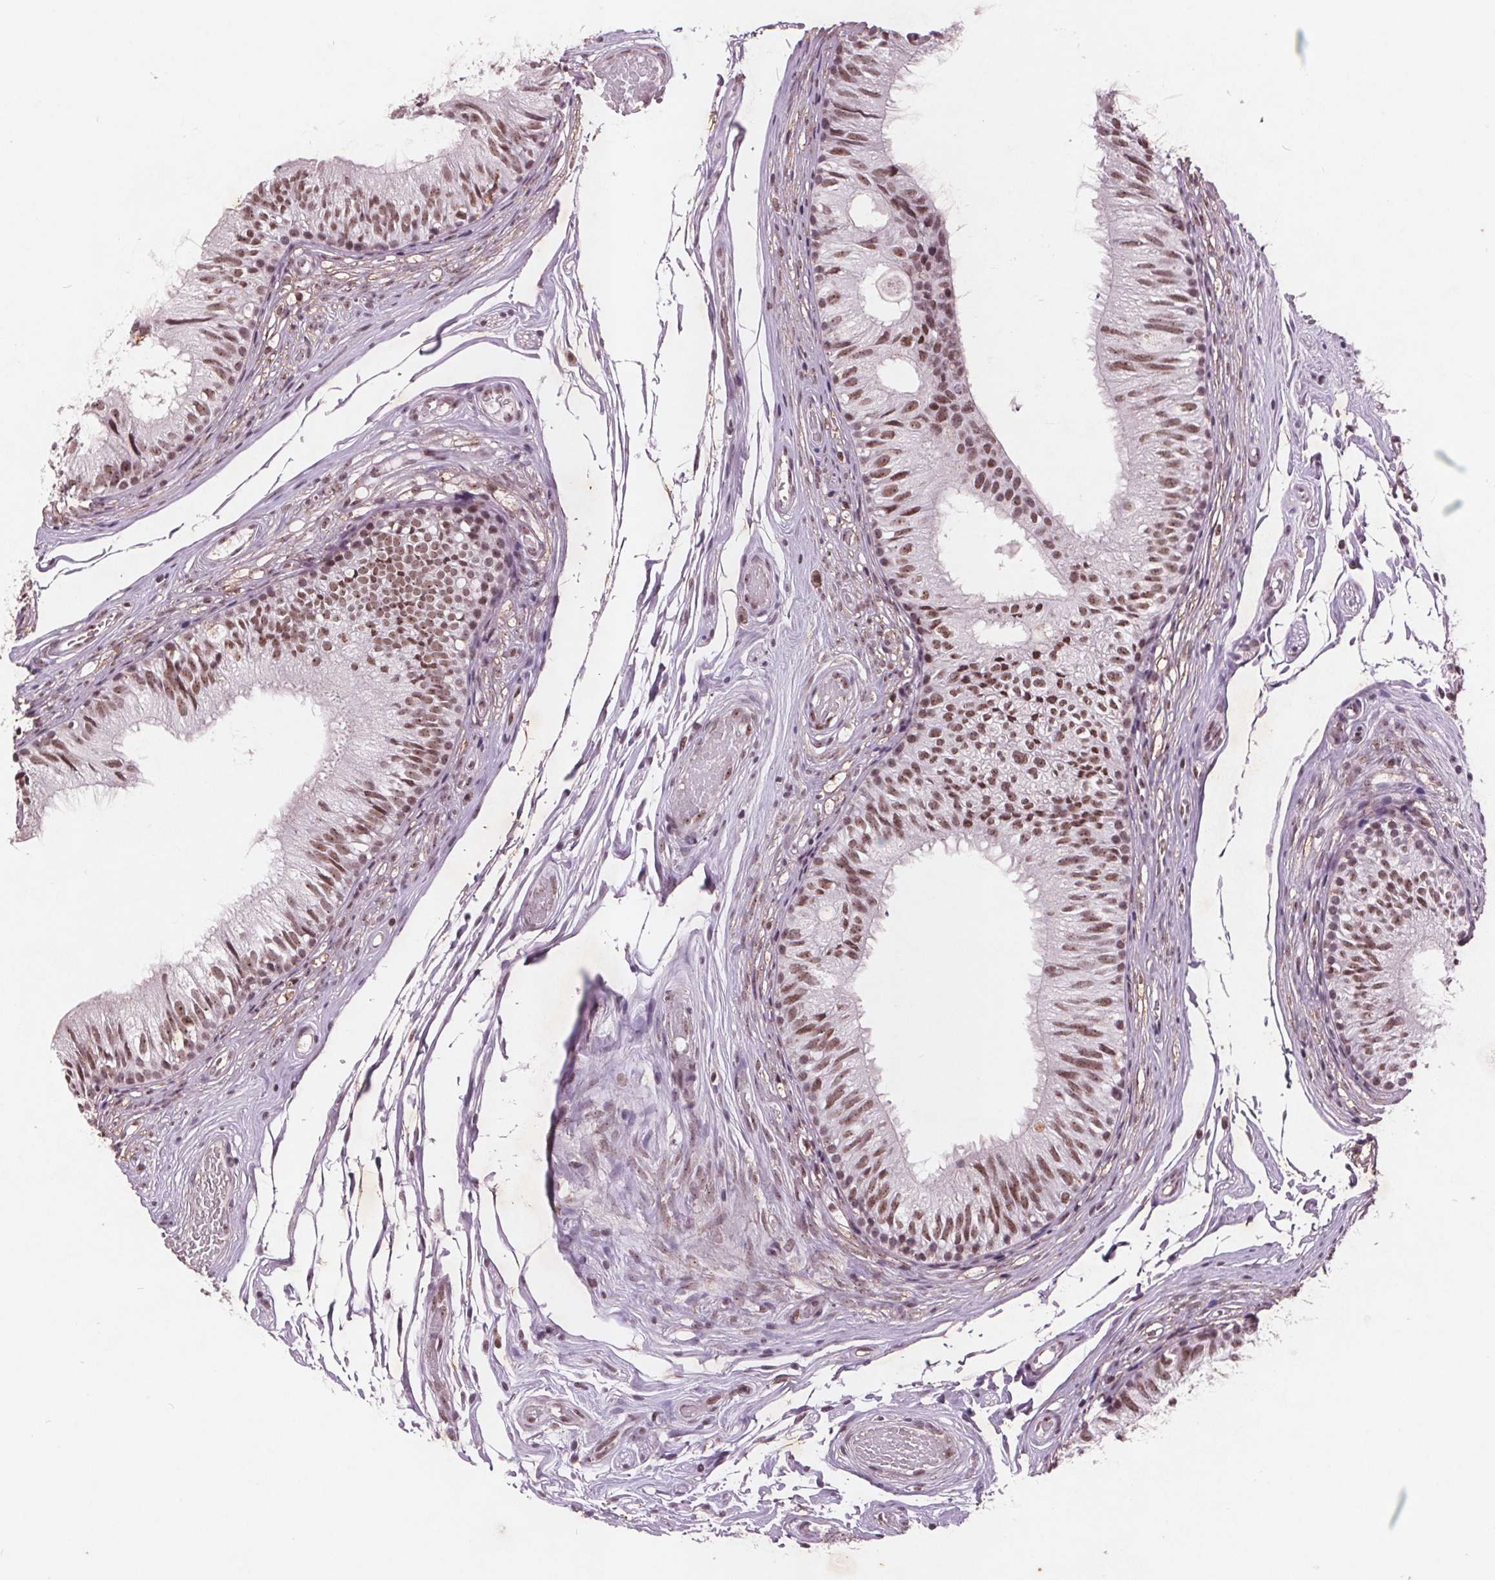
{"staining": {"intensity": "moderate", "quantity": ">75%", "location": "nuclear"}, "tissue": "epididymis", "cell_type": "Glandular cells", "image_type": "normal", "snomed": [{"axis": "morphology", "description": "Normal tissue, NOS"}, {"axis": "topography", "description": "Epididymis"}], "caption": "Brown immunohistochemical staining in benign human epididymis exhibits moderate nuclear positivity in about >75% of glandular cells.", "gene": "RPS6KA2", "patient": {"sex": "male", "age": 29}}